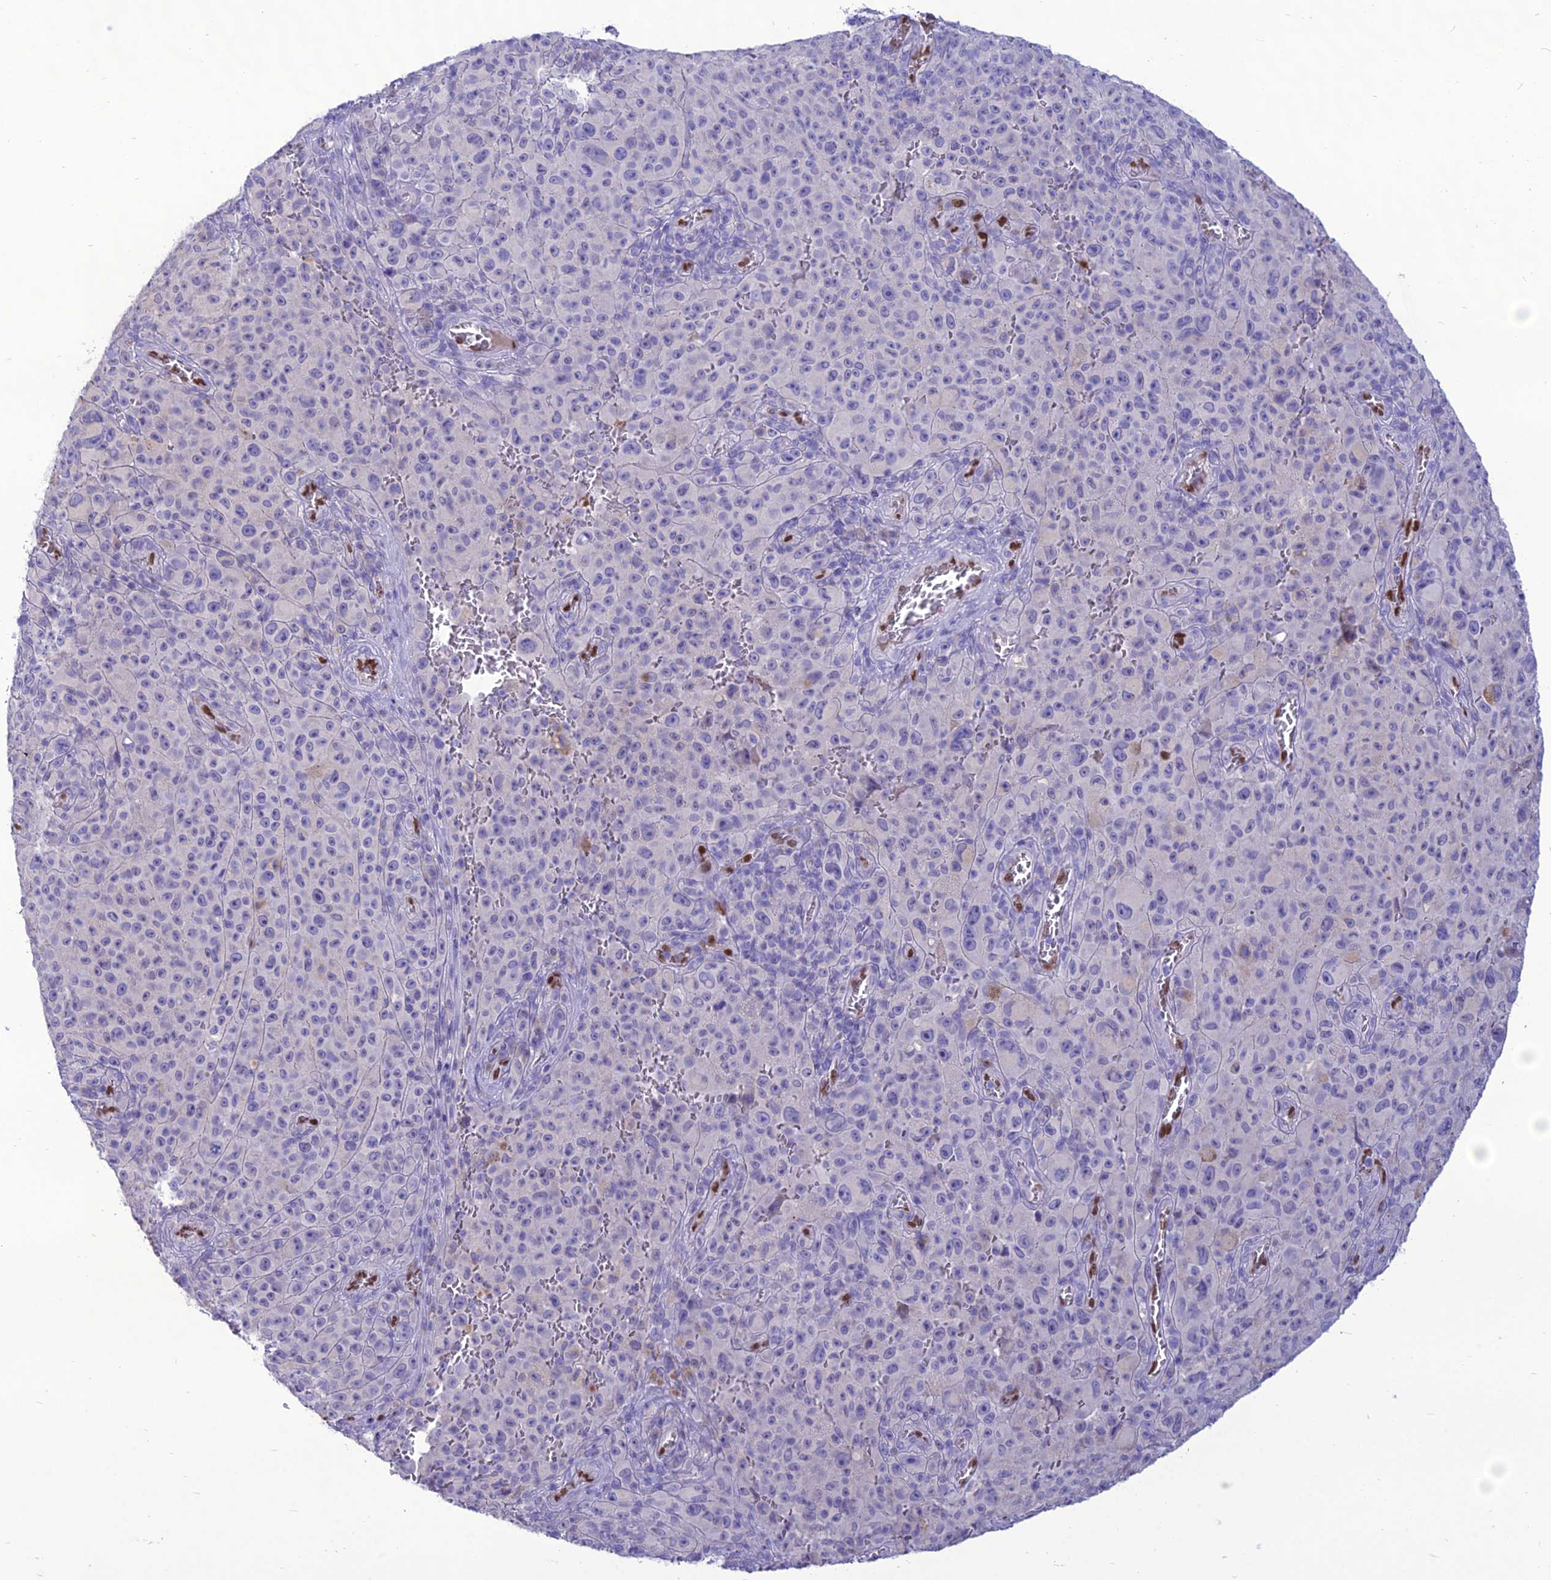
{"staining": {"intensity": "negative", "quantity": "none", "location": "none"}, "tissue": "melanoma", "cell_type": "Tumor cells", "image_type": "cancer", "snomed": [{"axis": "morphology", "description": "Malignant melanoma, NOS"}, {"axis": "topography", "description": "Skin"}], "caption": "Protein analysis of malignant melanoma displays no significant expression in tumor cells.", "gene": "NOVA2", "patient": {"sex": "female", "age": 82}}